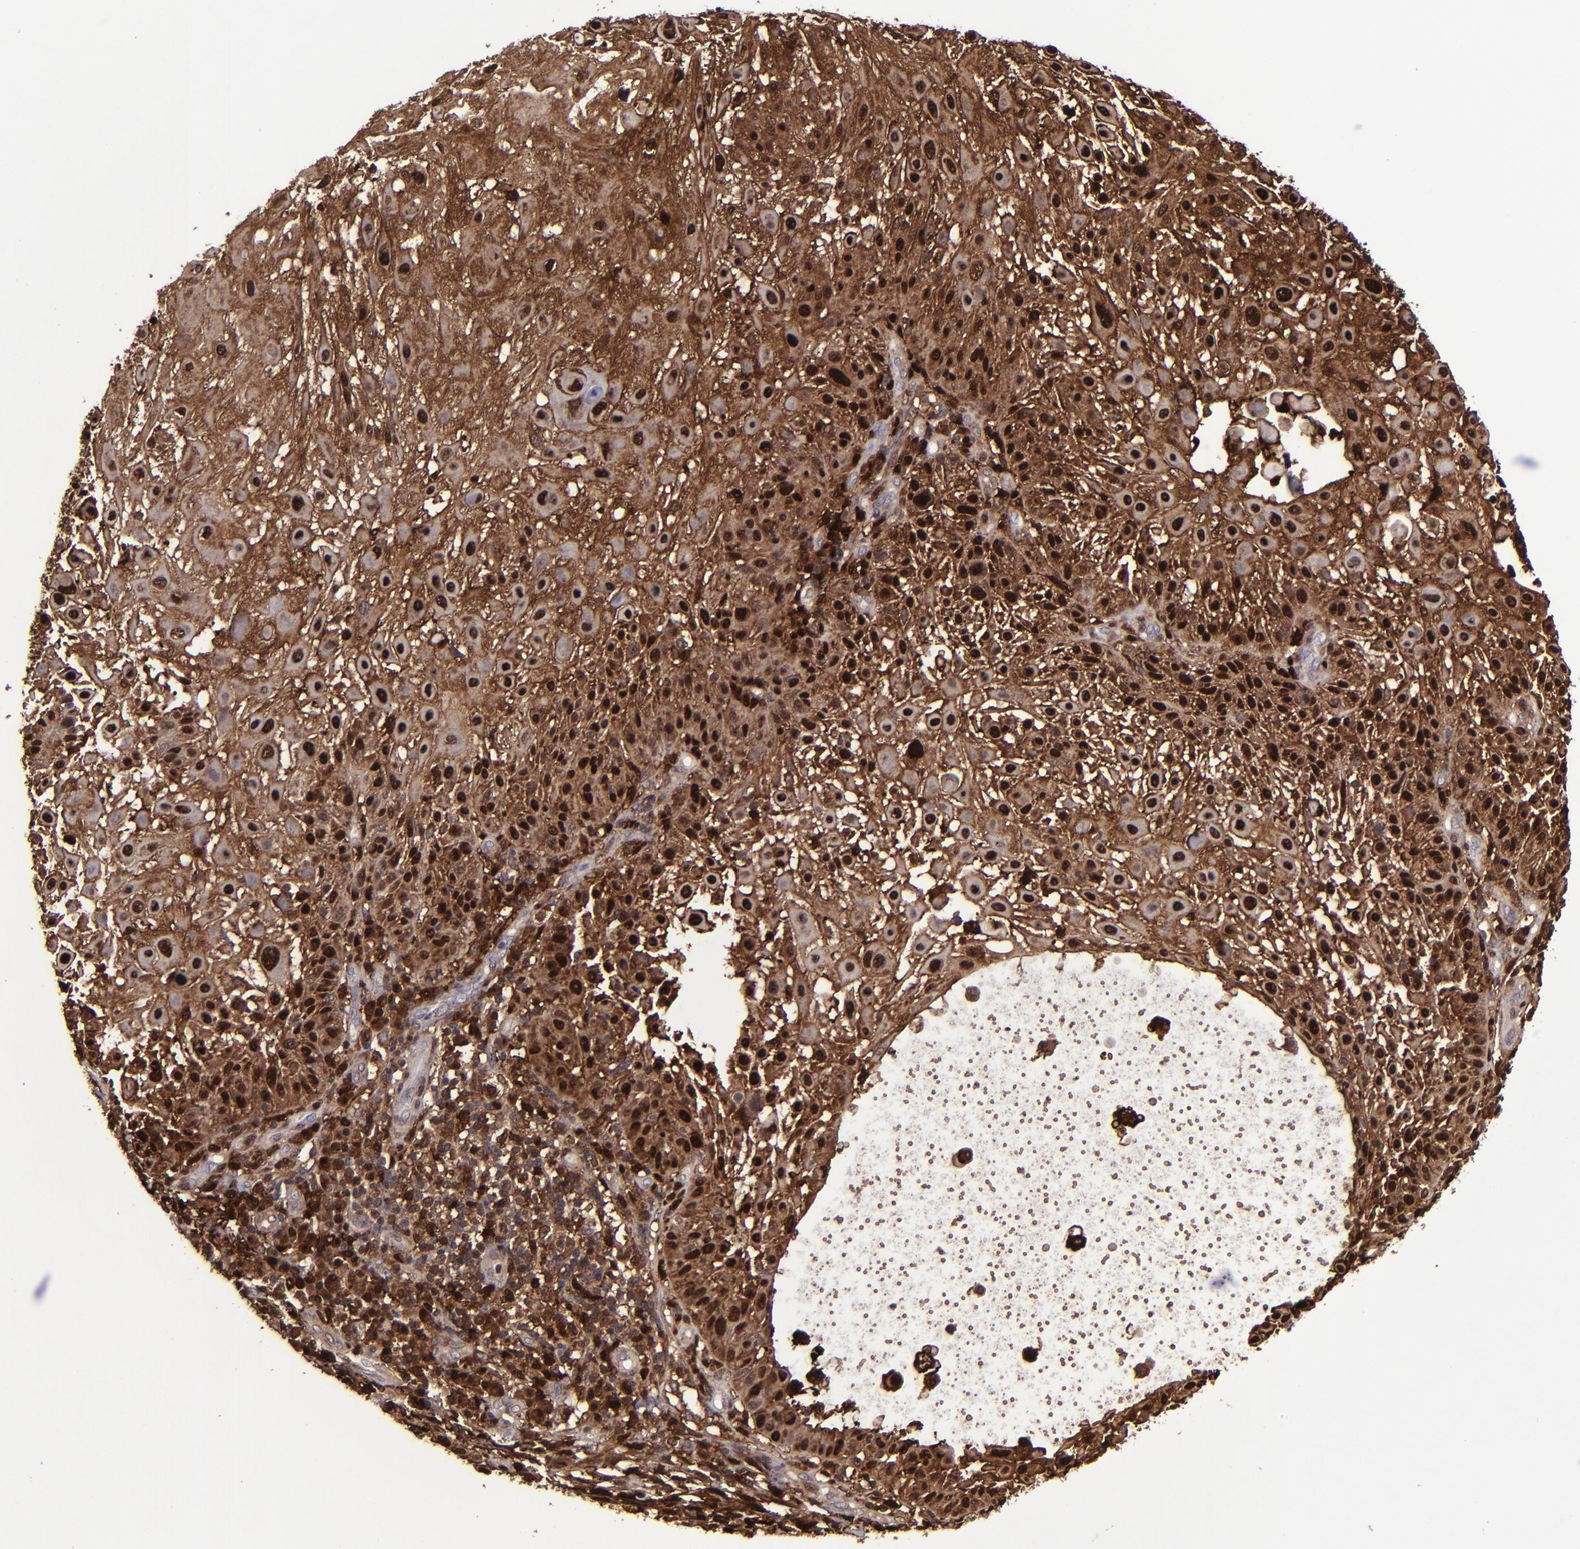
{"staining": {"intensity": "strong", "quantity": ">75%", "location": "cytoplasmic/membranous,nuclear"}, "tissue": "skin cancer", "cell_type": "Tumor cells", "image_type": "cancer", "snomed": [{"axis": "morphology", "description": "Squamous cell carcinoma, NOS"}, {"axis": "topography", "description": "Skin"}], "caption": "IHC histopathology image of neoplastic tissue: human skin squamous cell carcinoma stained using immunohistochemistry displays high levels of strong protein expression localized specifically in the cytoplasmic/membranous and nuclear of tumor cells, appearing as a cytoplasmic/membranous and nuclear brown color.", "gene": "TYMP", "patient": {"sex": "female", "age": 89}}